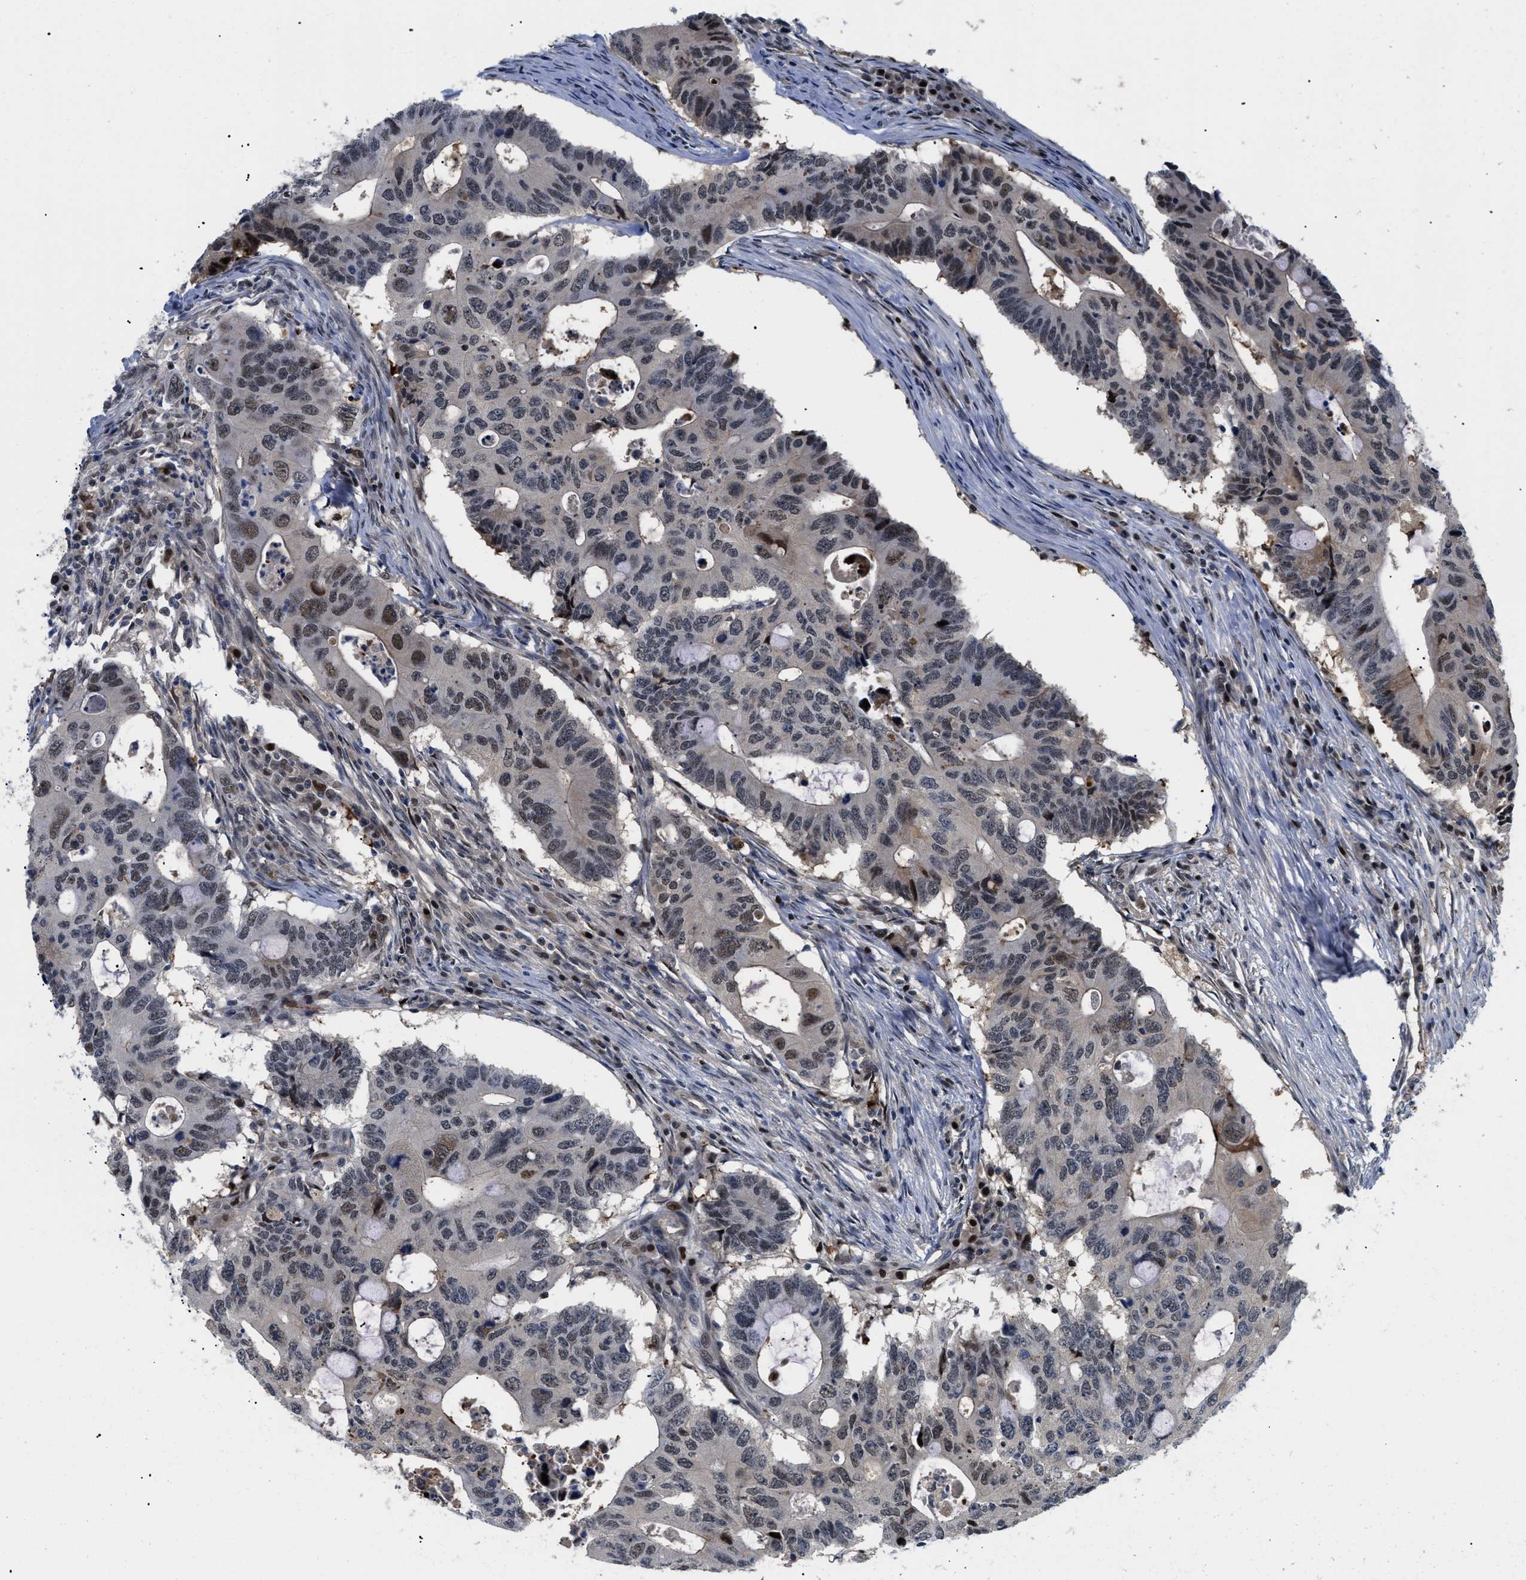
{"staining": {"intensity": "moderate", "quantity": "25%-75%", "location": "nuclear"}, "tissue": "colorectal cancer", "cell_type": "Tumor cells", "image_type": "cancer", "snomed": [{"axis": "morphology", "description": "Adenocarcinoma, NOS"}, {"axis": "topography", "description": "Colon"}], "caption": "Colorectal cancer (adenocarcinoma) stained with immunohistochemistry (IHC) demonstrates moderate nuclear expression in about 25%-75% of tumor cells.", "gene": "SLC29A2", "patient": {"sex": "male", "age": 71}}